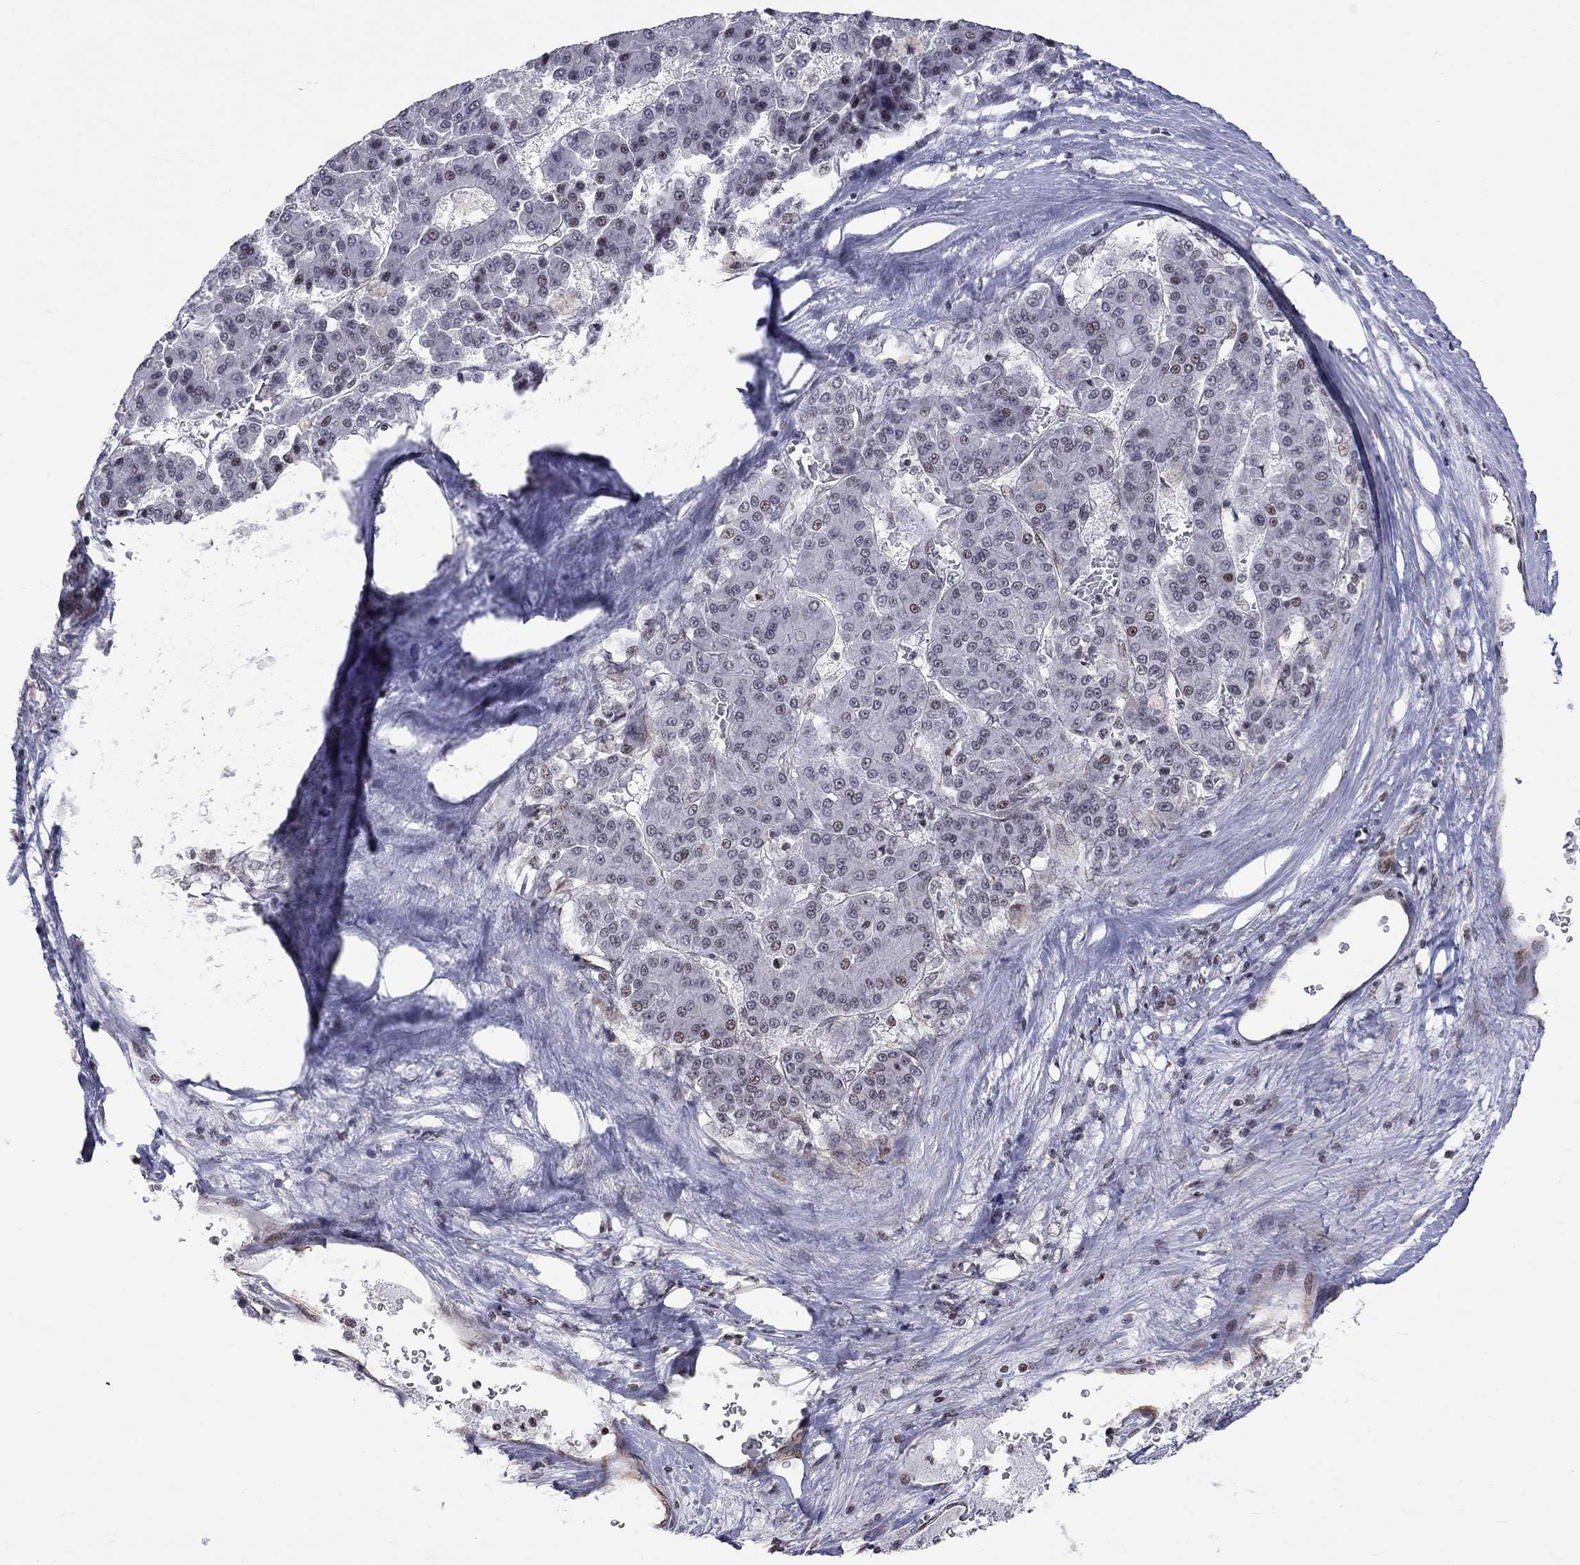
{"staining": {"intensity": "negative", "quantity": "none", "location": "none"}, "tissue": "liver cancer", "cell_type": "Tumor cells", "image_type": "cancer", "snomed": [{"axis": "morphology", "description": "Carcinoma, Hepatocellular, NOS"}, {"axis": "topography", "description": "Liver"}], "caption": "Immunohistochemistry (IHC) image of human liver hepatocellular carcinoma stained for a protein (brown), which demonstrates no staining in tumor cells.", "gene": "MTNR1B", "patient": {"sex": "male", "age": 70}}